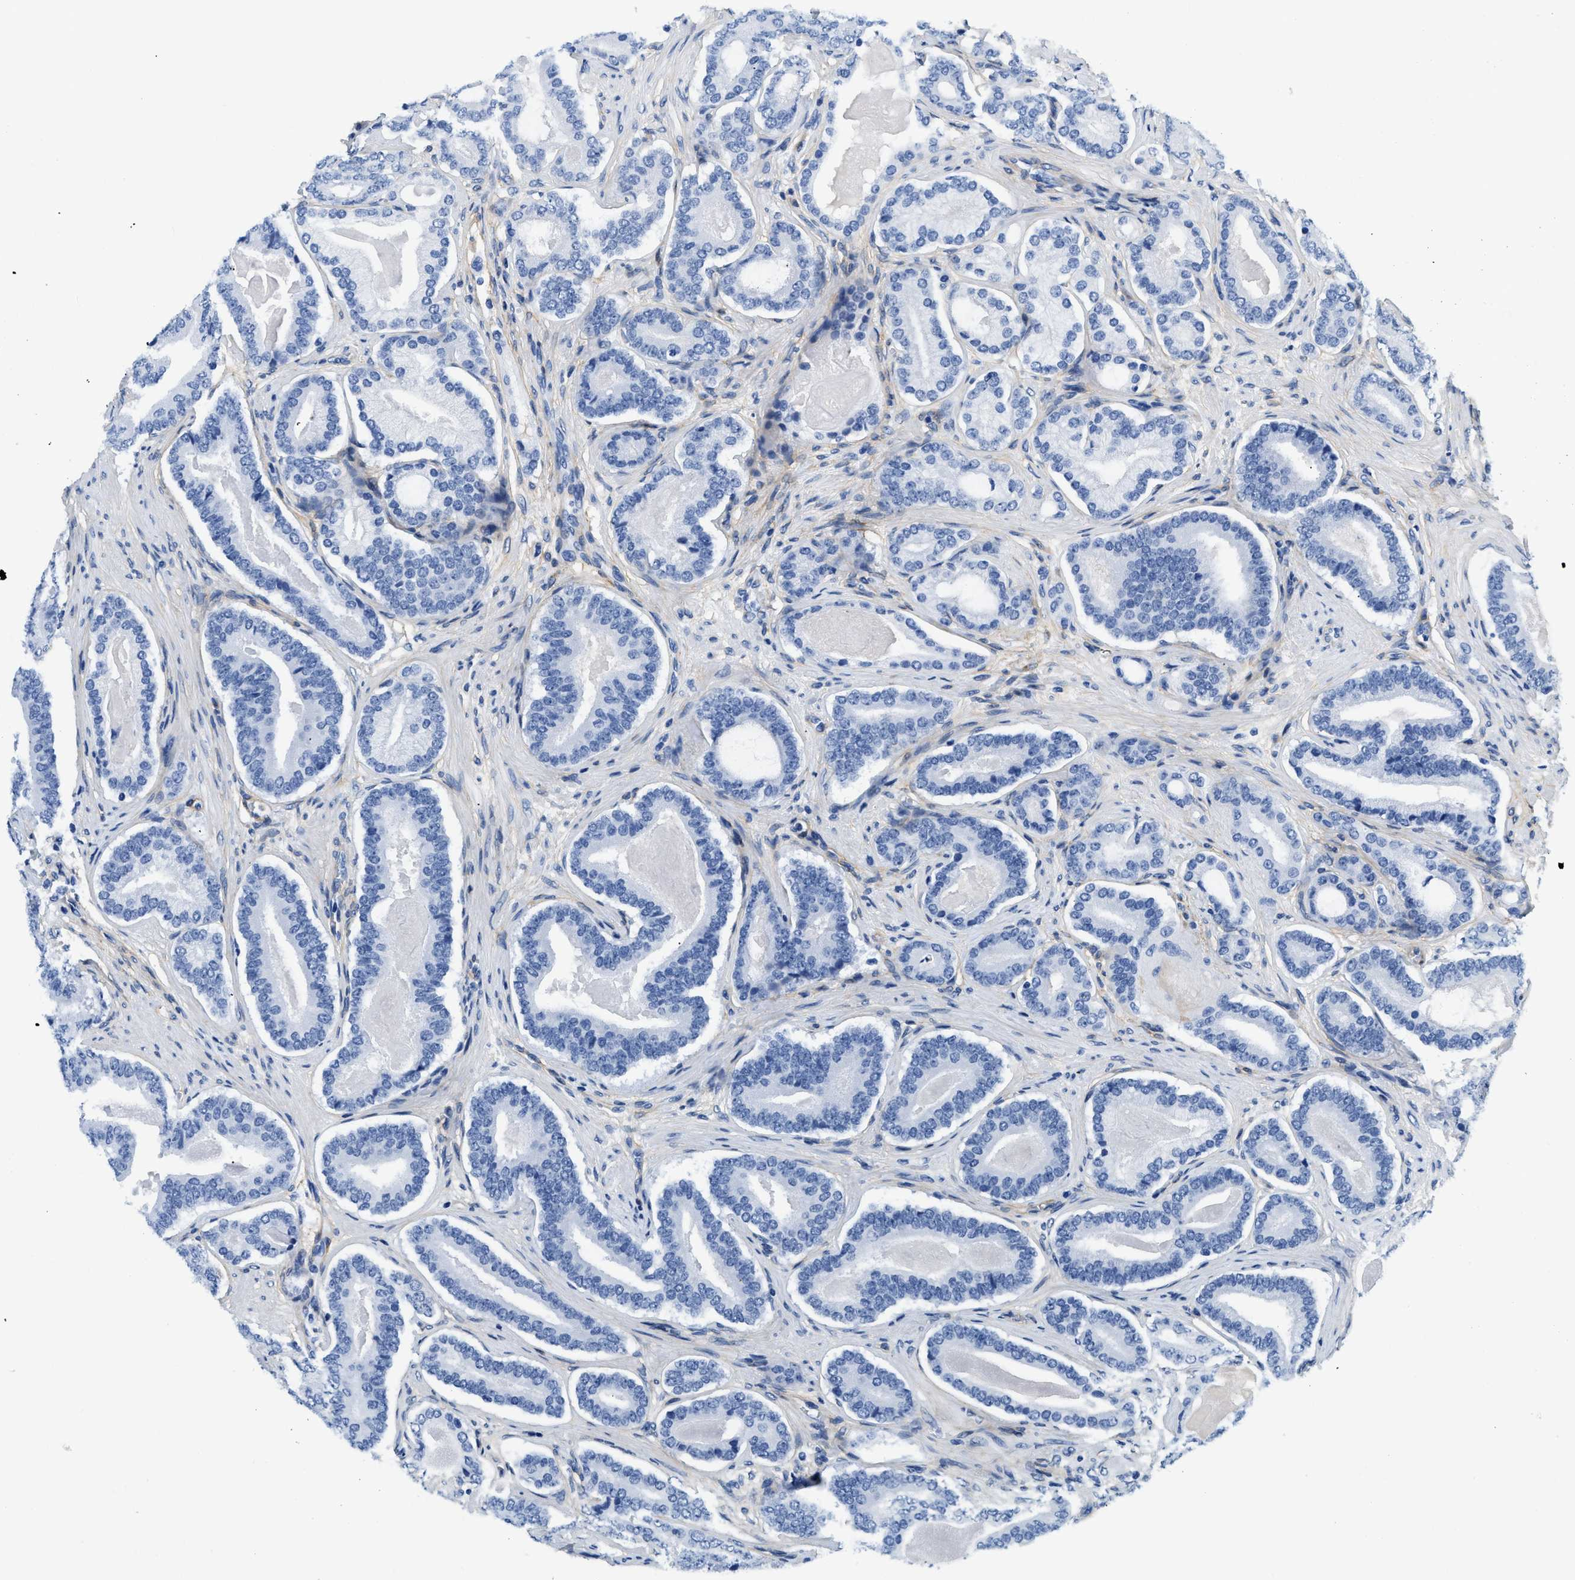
{"staining": {"intensity": "negative", "quantity": "none", "location": "none"}, "tissue": "prostate cancer", "cell_type": "Tumor cells", "image_type": "cancer", "snomed": [{"axis": "morphology", "description": "Adenocarcinoma, High grade"}, {"axis": "topography", "description": "Prostate"}], "caption": "High power microscopy histopathology image of an immunohistochemistry image of prostate cancer, revealing no significant expression in tumor cells.", "gene": "PDGFRB", "patient": {"sex": "male", "age": 60}}